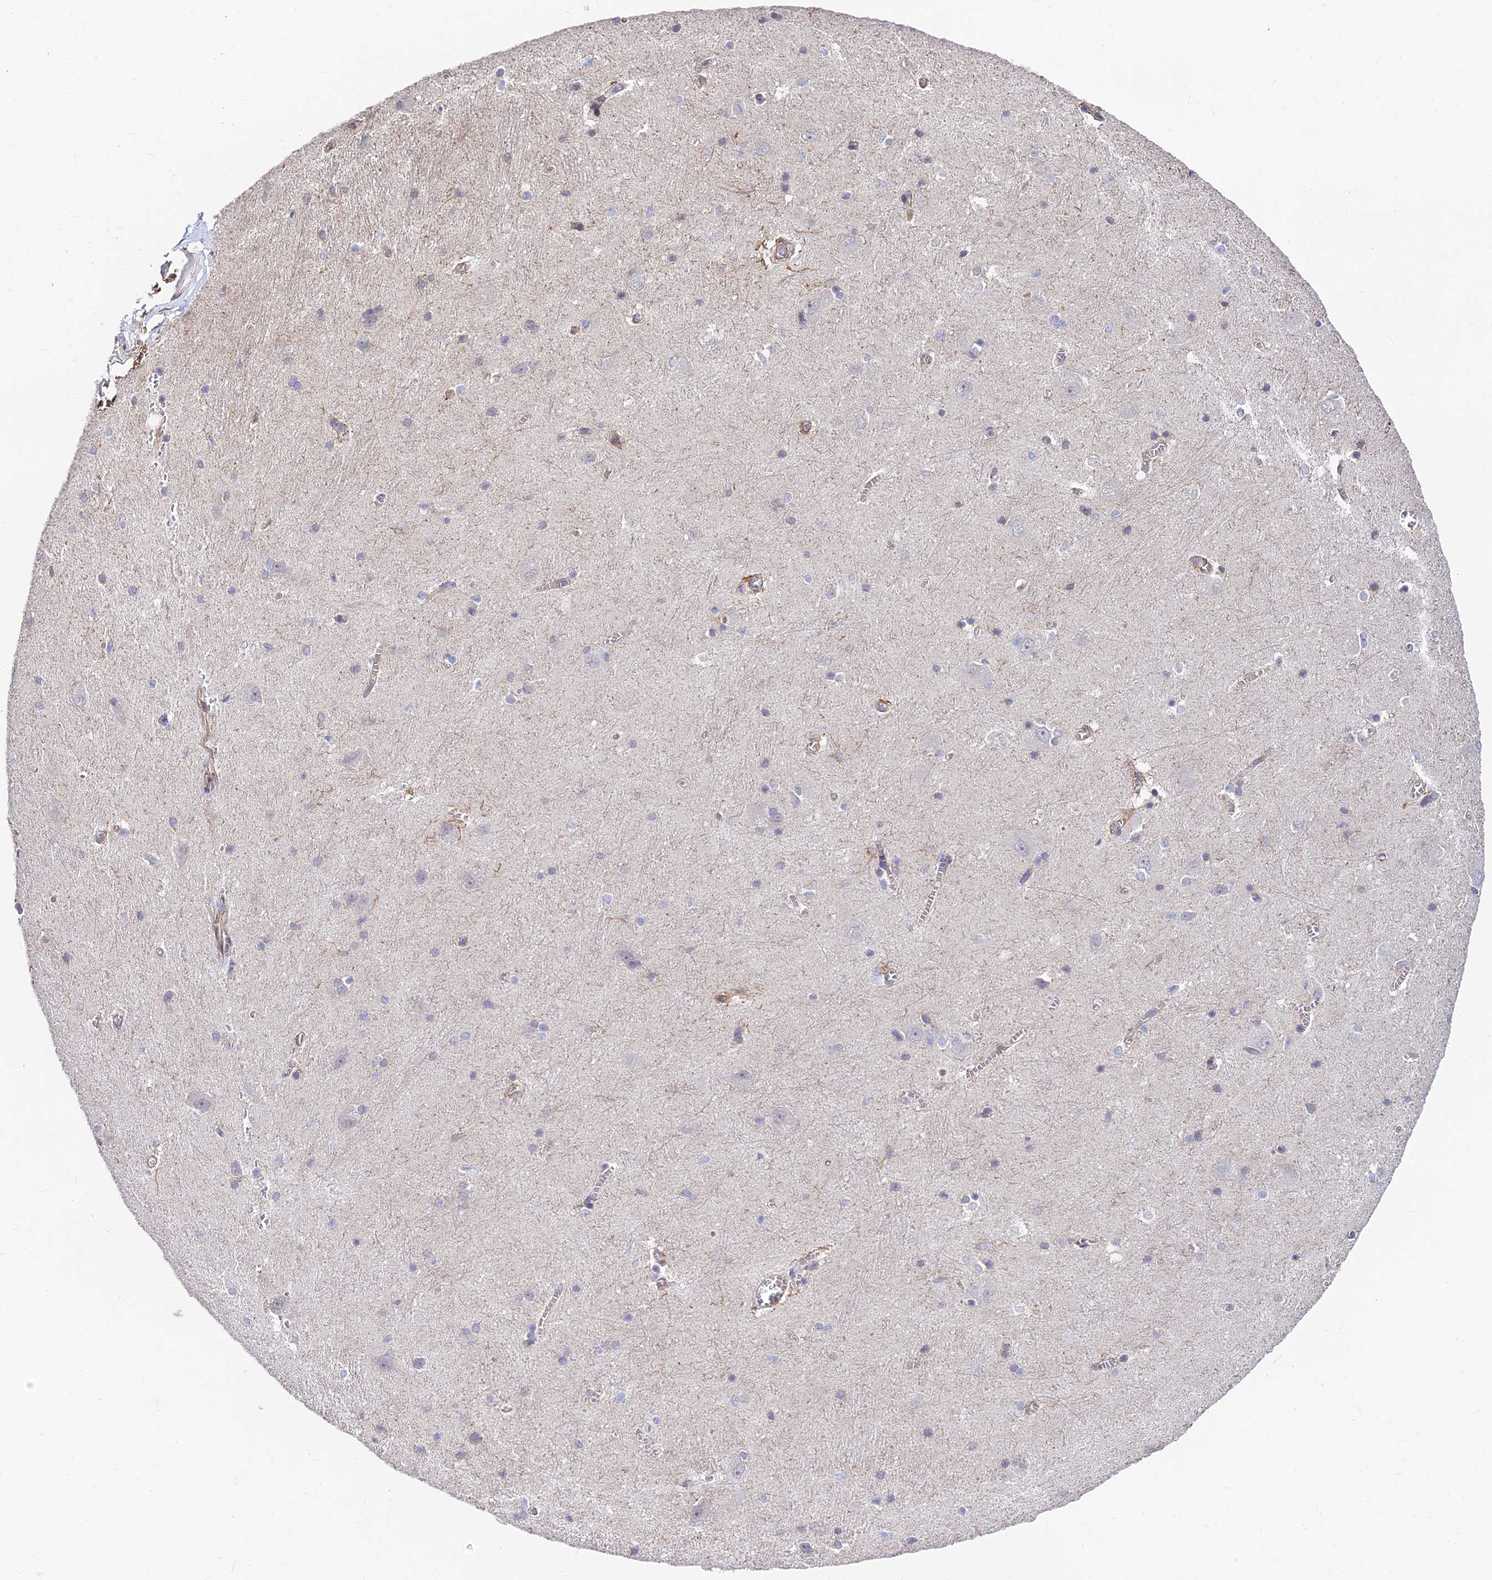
{"staining": {"intensity": "negative", "quantity": "none", "location": "none"}, "tissue": "caudate", "cell_type": "Glial cells", "image_type": "normal", "snomed": [{"axis": "morphology", "description": "Normal tissue, NOS"}, {"axis": "topography", "description": "Lateral ventricle wall"}], "caption": "This photomicrograph is of unremarkable caudate stained with immunohistochemistry (IHC) to label a protein in brown with the nuclei are counter-stained blue. There is no expression in glial cells. (DAB IHC visualized using brightfield microscopy, high magnification).", "gene": "EXOC3L4", "patient": {"sex": "male", "age": 37}}